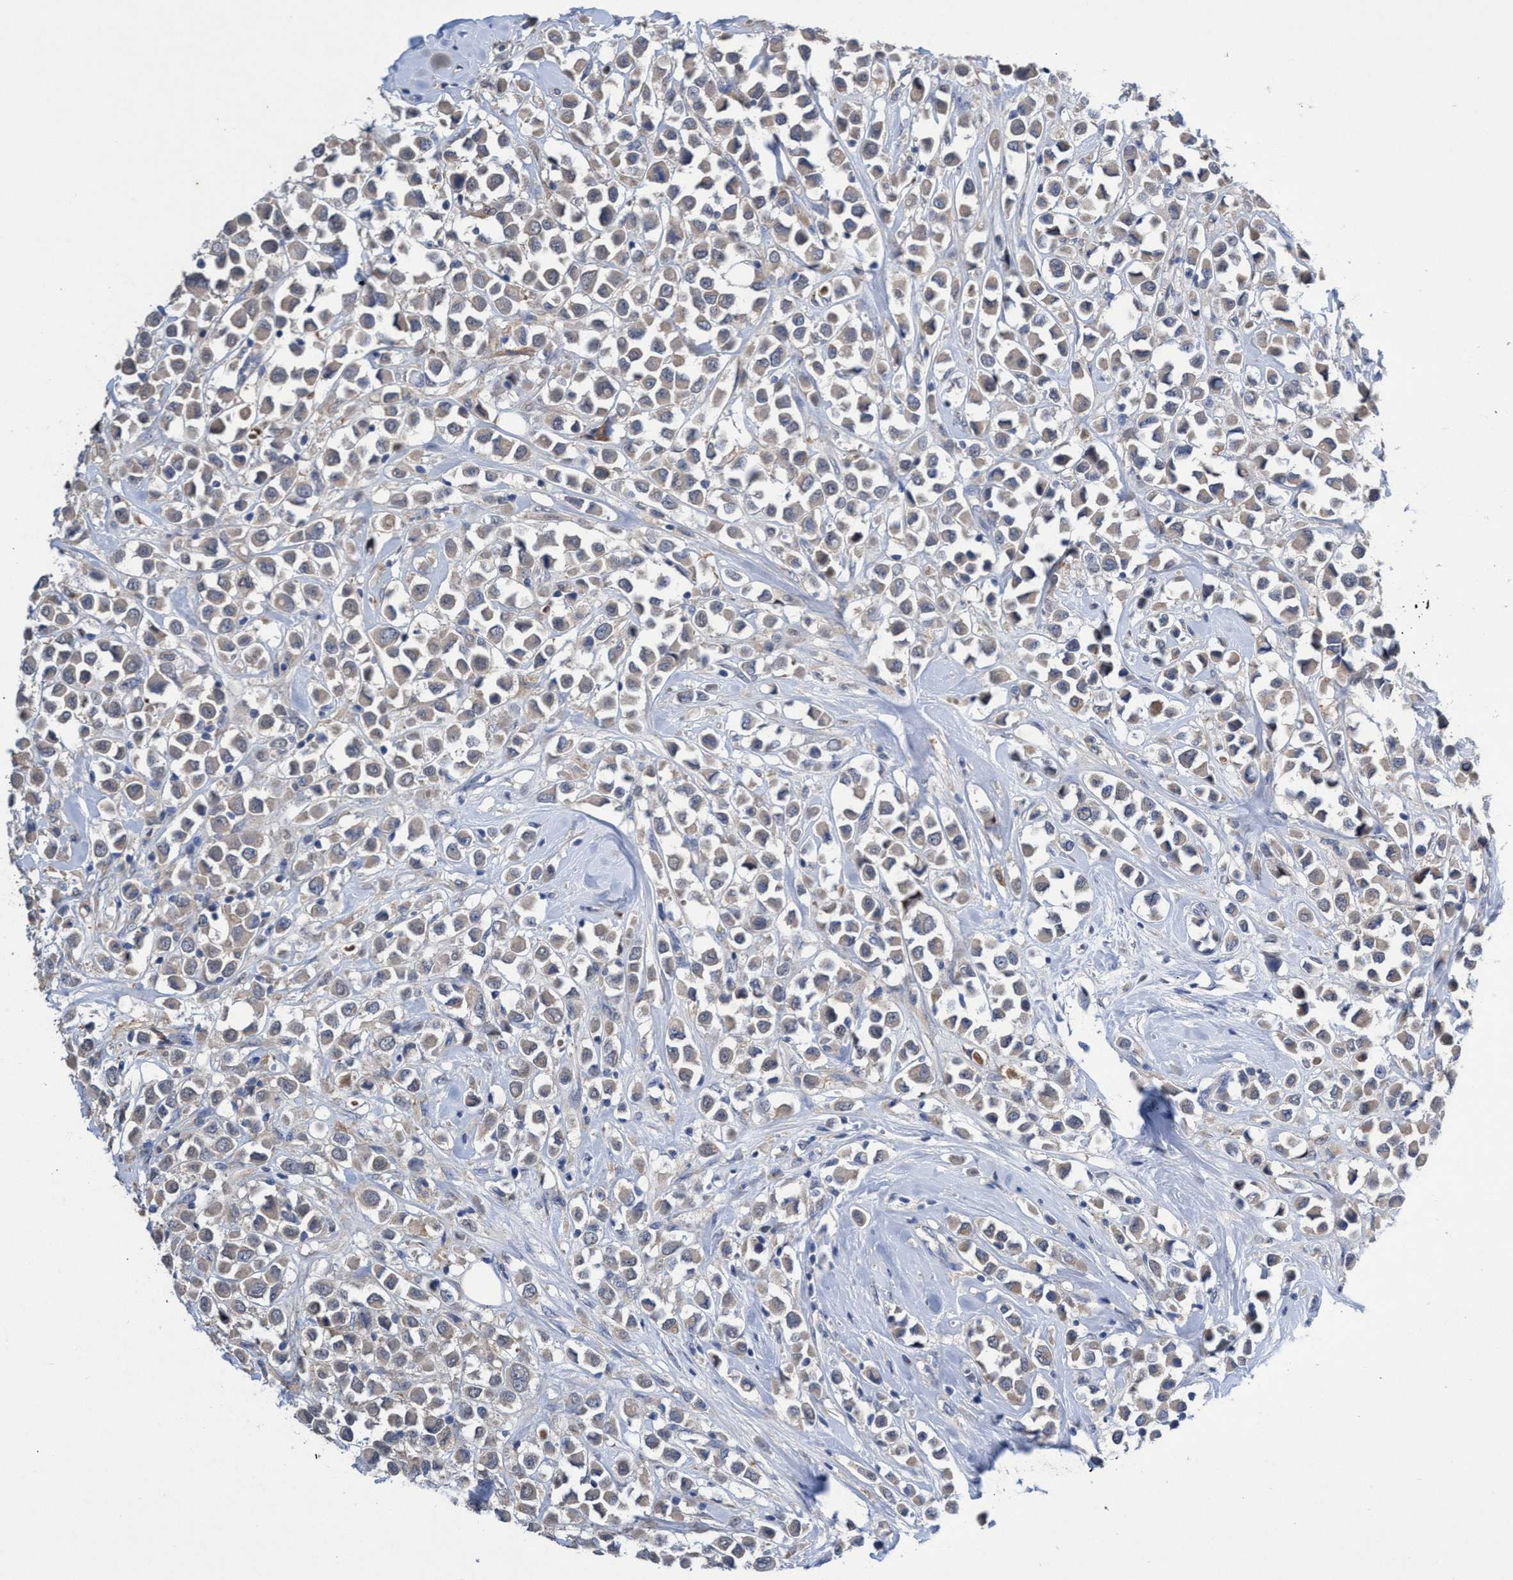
{"staining": {"intensity": "weak", "quantity": ">75%", "location": "cytoplasmic/membranous"}, "tissue": "breast cancer", "cell_type": "Tumor cells", "image_type": "cancer", "snomed": [{"axis": "morphology", "description": "Duct carcinoma"}, {"axis": "topography", "description": "Breast"}], "caption": "IHC micrograph of human breast intraductal carcinoma stained for a protein (brown), which demonstrates low levels of weak cytoplasmic/membranous staining in approximately >75% of tumor cells.", "gene": "SVEP1", "patient": {"sex": "female", "age": 61}}